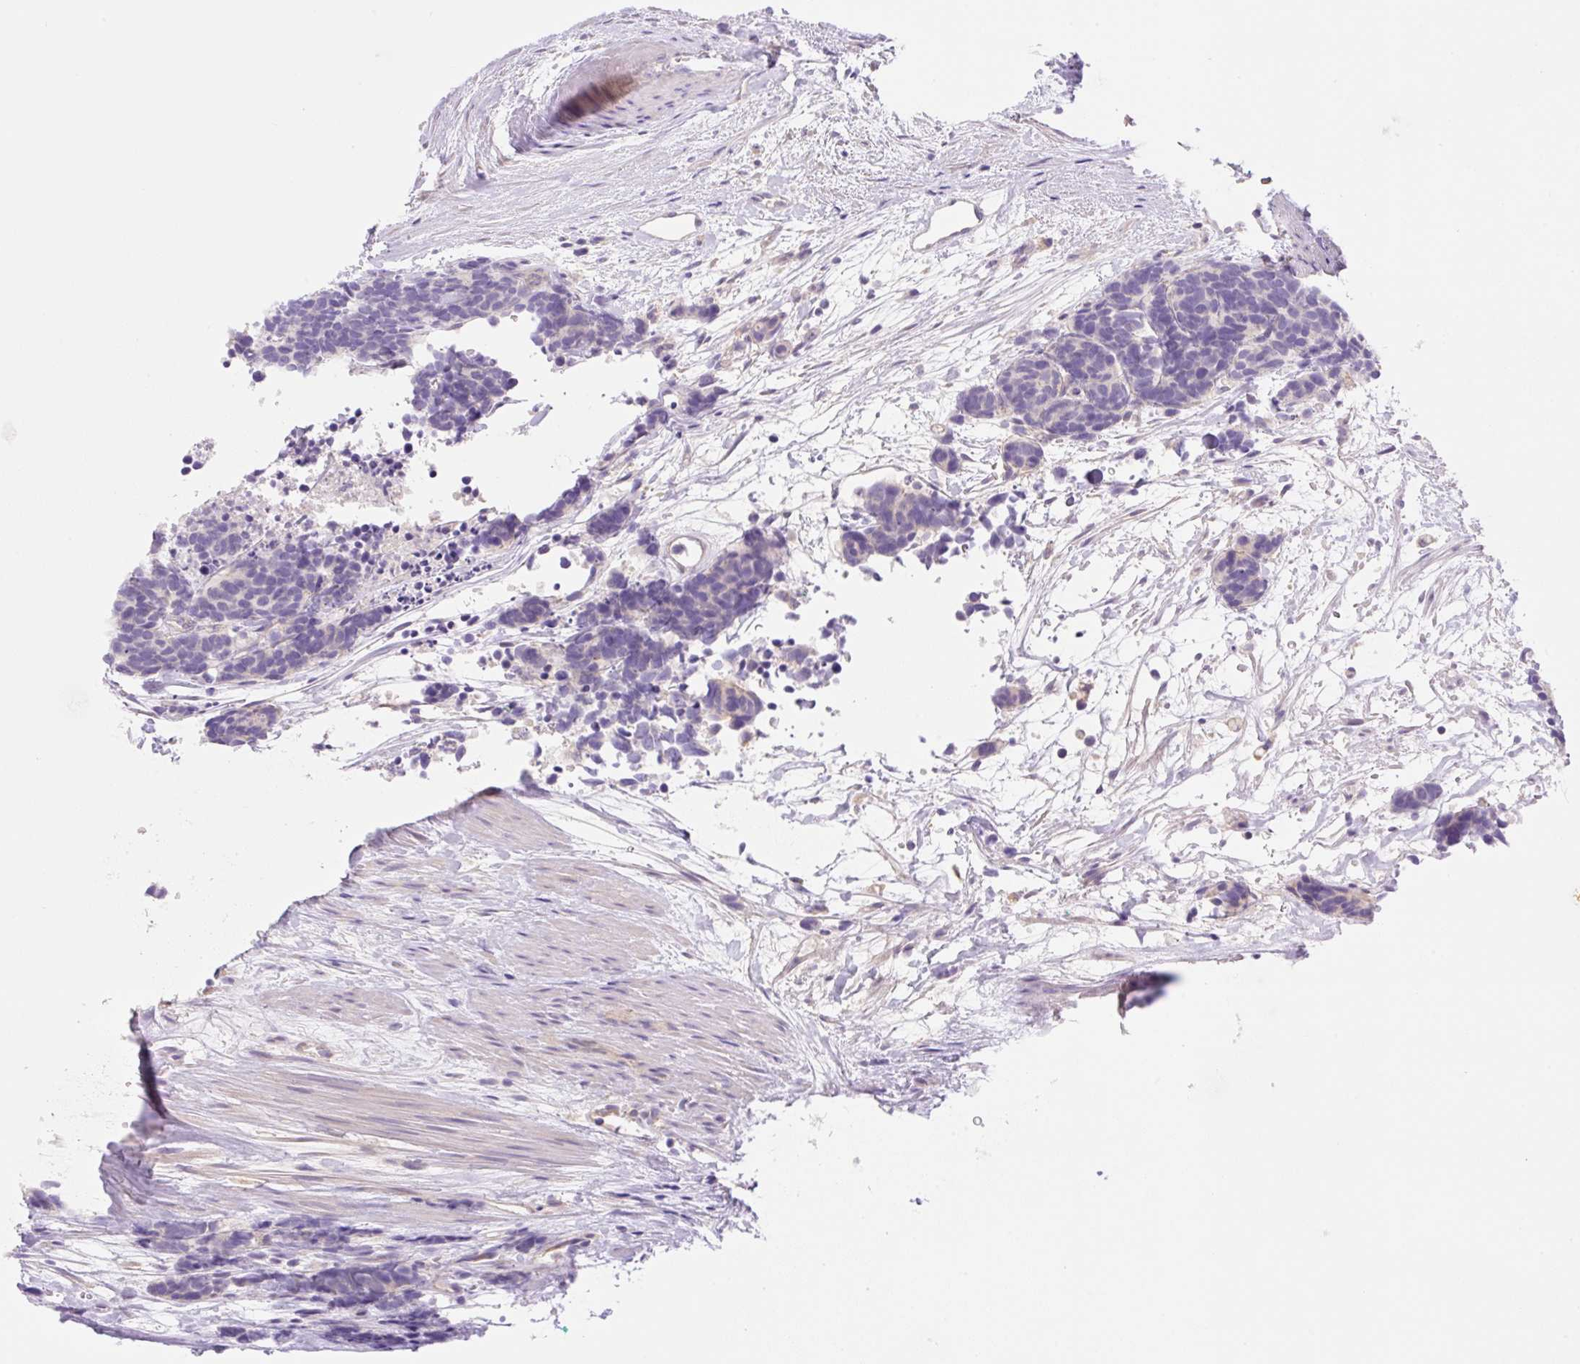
{"staining": {"intensity": "negative", "quantity": "none", "location": "none"}, "tissue": "carcinoid", "cell_type": "Tumor cells", "image_type": "cancer", "snomed": [{"axis": "morphology", "description": "Carcinoma, NOS"}, {"axis": "morphology", "description": "Carcinoid, malignant, NOS"}, {"axis": "topography", "description": "Prostate"}], "caption": "This is an immunohistochemistry (IHC) histopathology image of human carcinoid (malignant). There is no positivity in tumor cells.", "gene": "DENND5A", "patient": {"sex": "male", "age": 57}}